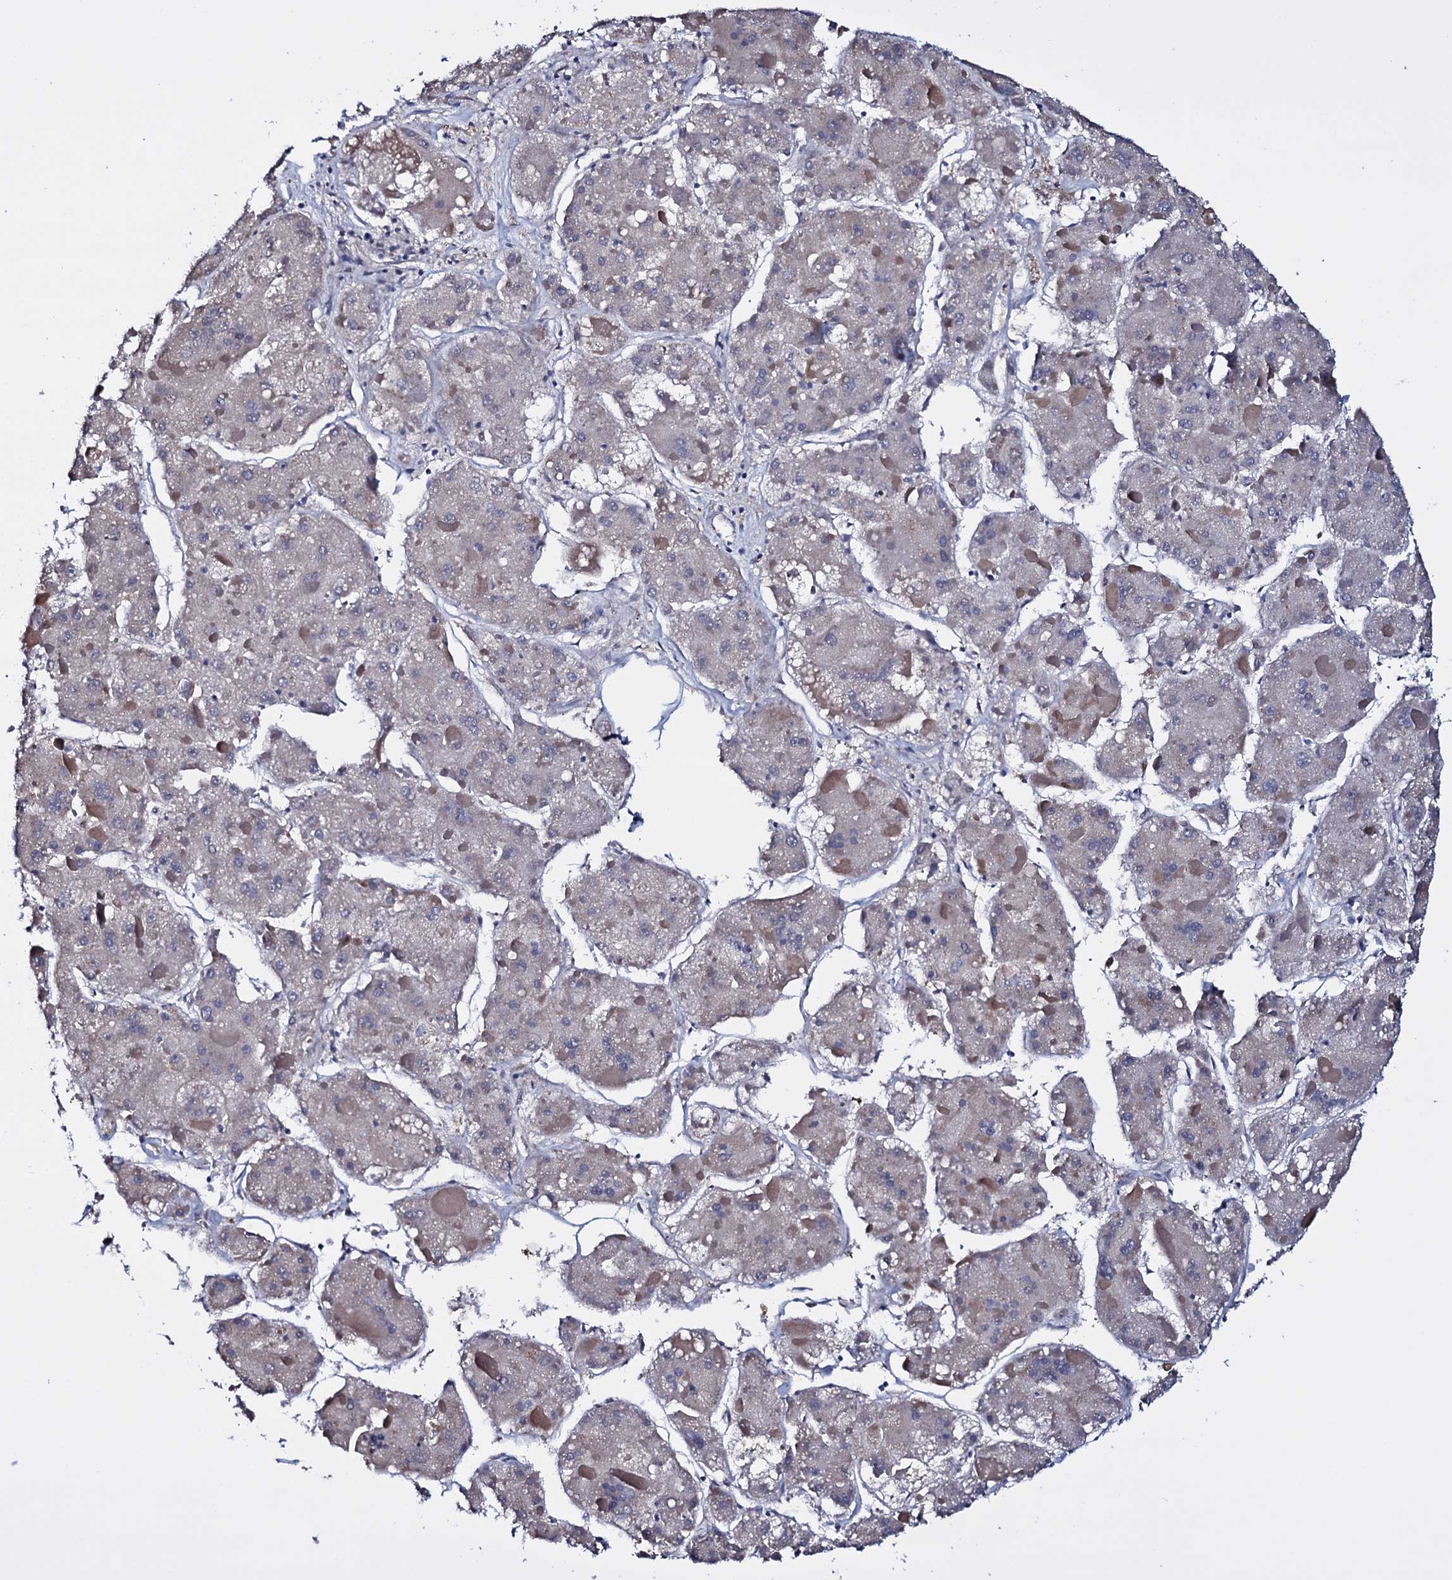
{"staining": {"intensity": "negative", "quantity": "none", "location": "none"}, "tissue": "liver cancer", "cell_type": "Tumor cells", "image_type": "cancer", "snomed": [{"axis": "morphology", "description": "Carcinoma, Hepatocellular, NOS"}, {"axis": "topography", "description": "Liver"}], "caption": "Photomicrograph shows no protein positivity in tumor cells of liver cancer (hepatocellular carcinoma) tissue.", "gene": "GAREM1", "patient": {"sex": "female", "age": 73}}